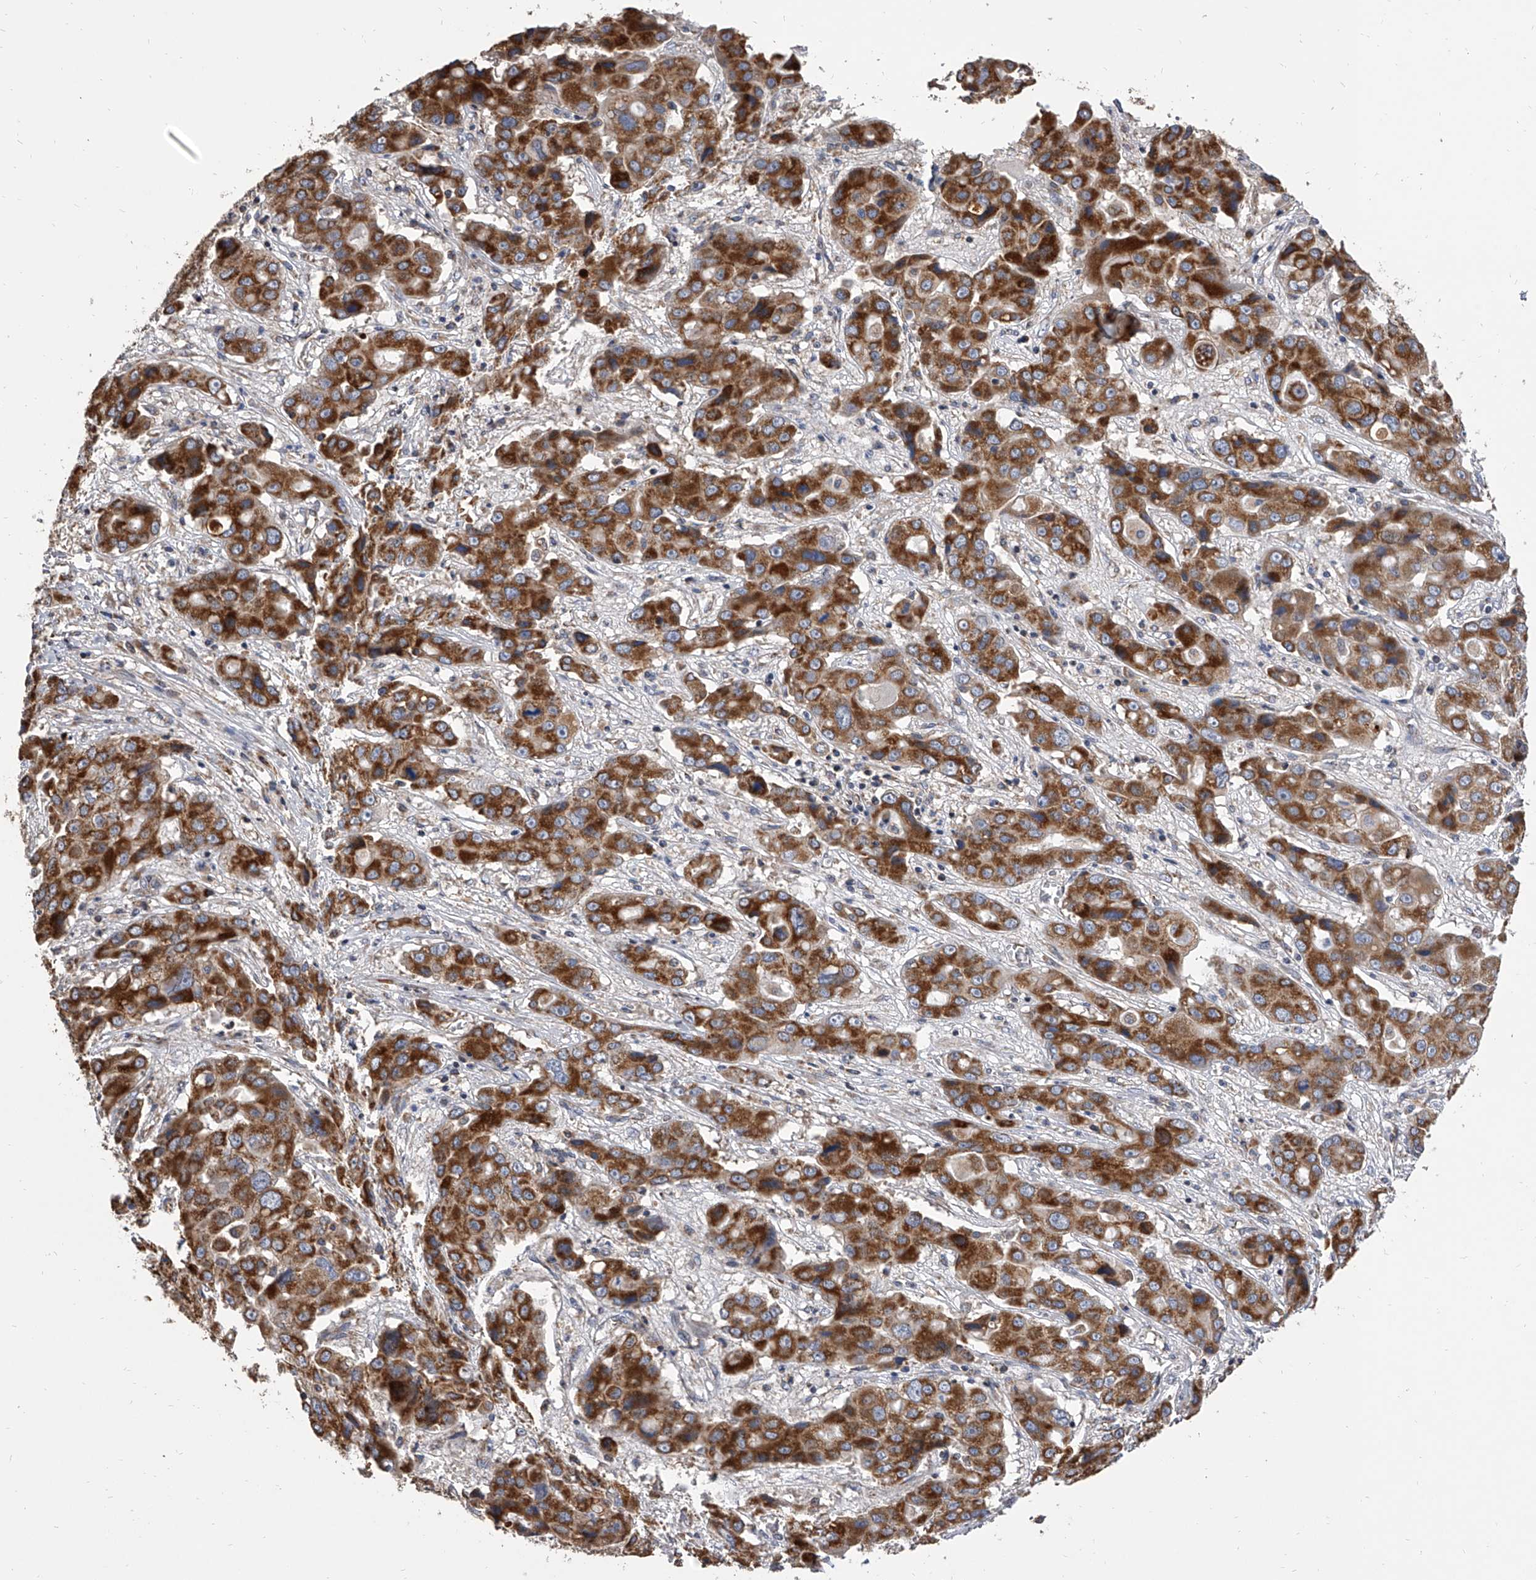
{"staining": {"intensity": "strong", "quantity": ">75%", "location": "cytoplasmic/membranous"}, "tissue": "liver cancer", "cell_type": "Tumor cells", "image_type": "cancer", "snomed": [{"axis": "morphology", "description": "Cholangiocarcinoma"}, {"axis": "topography", "description": "Liver"}], "caption": "Immunohistochemical staining of human liver cholangiocarcinoma reveals high levels of strong cytoplasmic/membranous protein positivity in about >75% of tumor cells.", "gene": "MRPL28", "patient": {"sex": "male", "age": 67}}